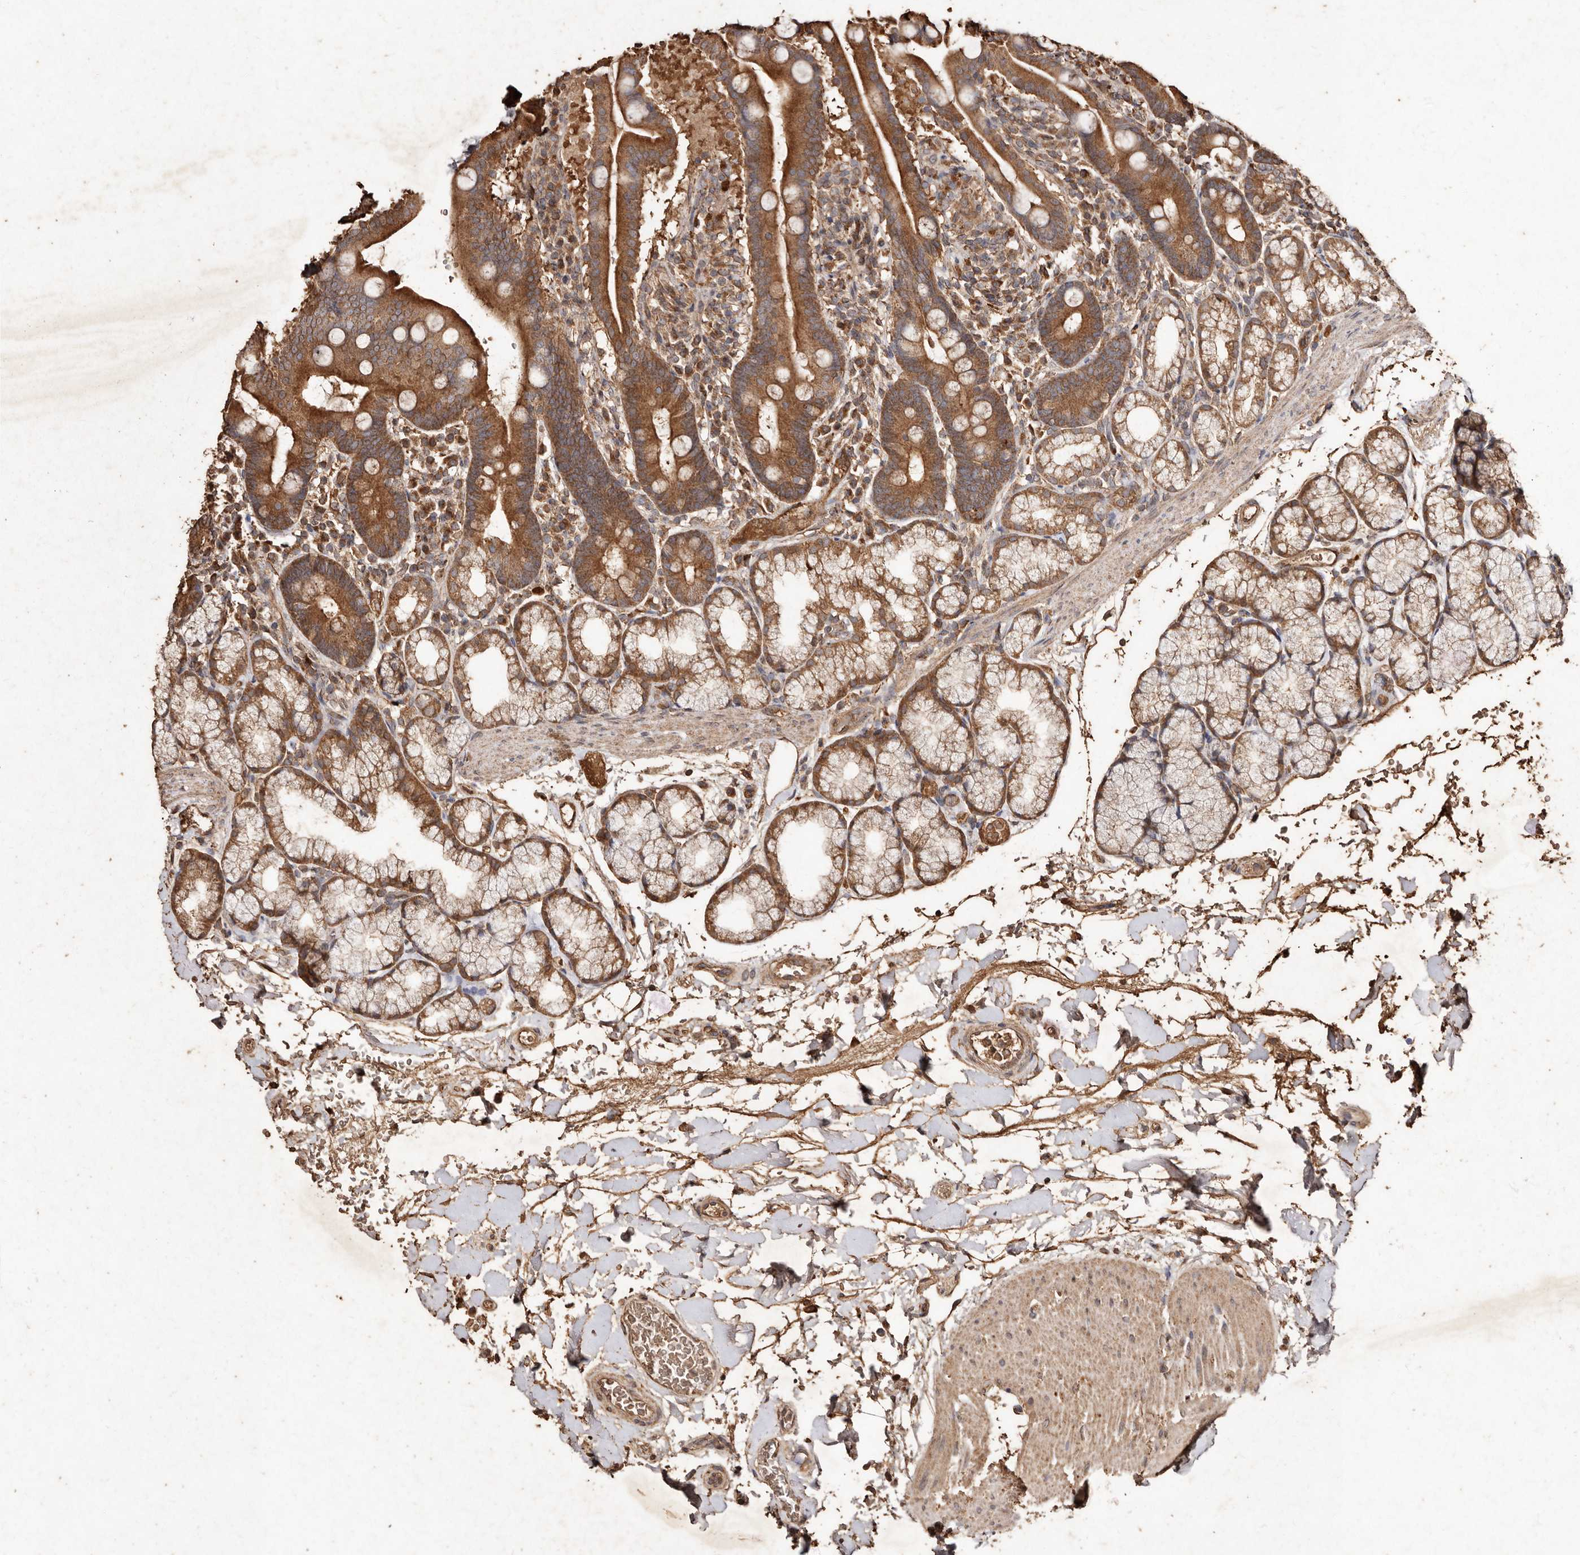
{"staining": {"intensity": "strong", "quantity": ">75%", "location": "cytoplasmic/membranous"}, "tissue": "duodenum", "cell_type": "Glandular cells", "image_type": "normal", "snomed": [{"axis": "morphology", "description": "Normal tissue, NOS"}, {"axis": "topography", "description": "Duodenum"}], "caption": "Protein positivity by immunohistochemistry (IHC) exhibits strong cytoplasmic/membranous expression in about >75% of glandular cells in normal duodenum. (IHC, brightfield microscopy, high magnification).", "gene": "FARS2", "patient": {"sex": "male", "age": 54}}